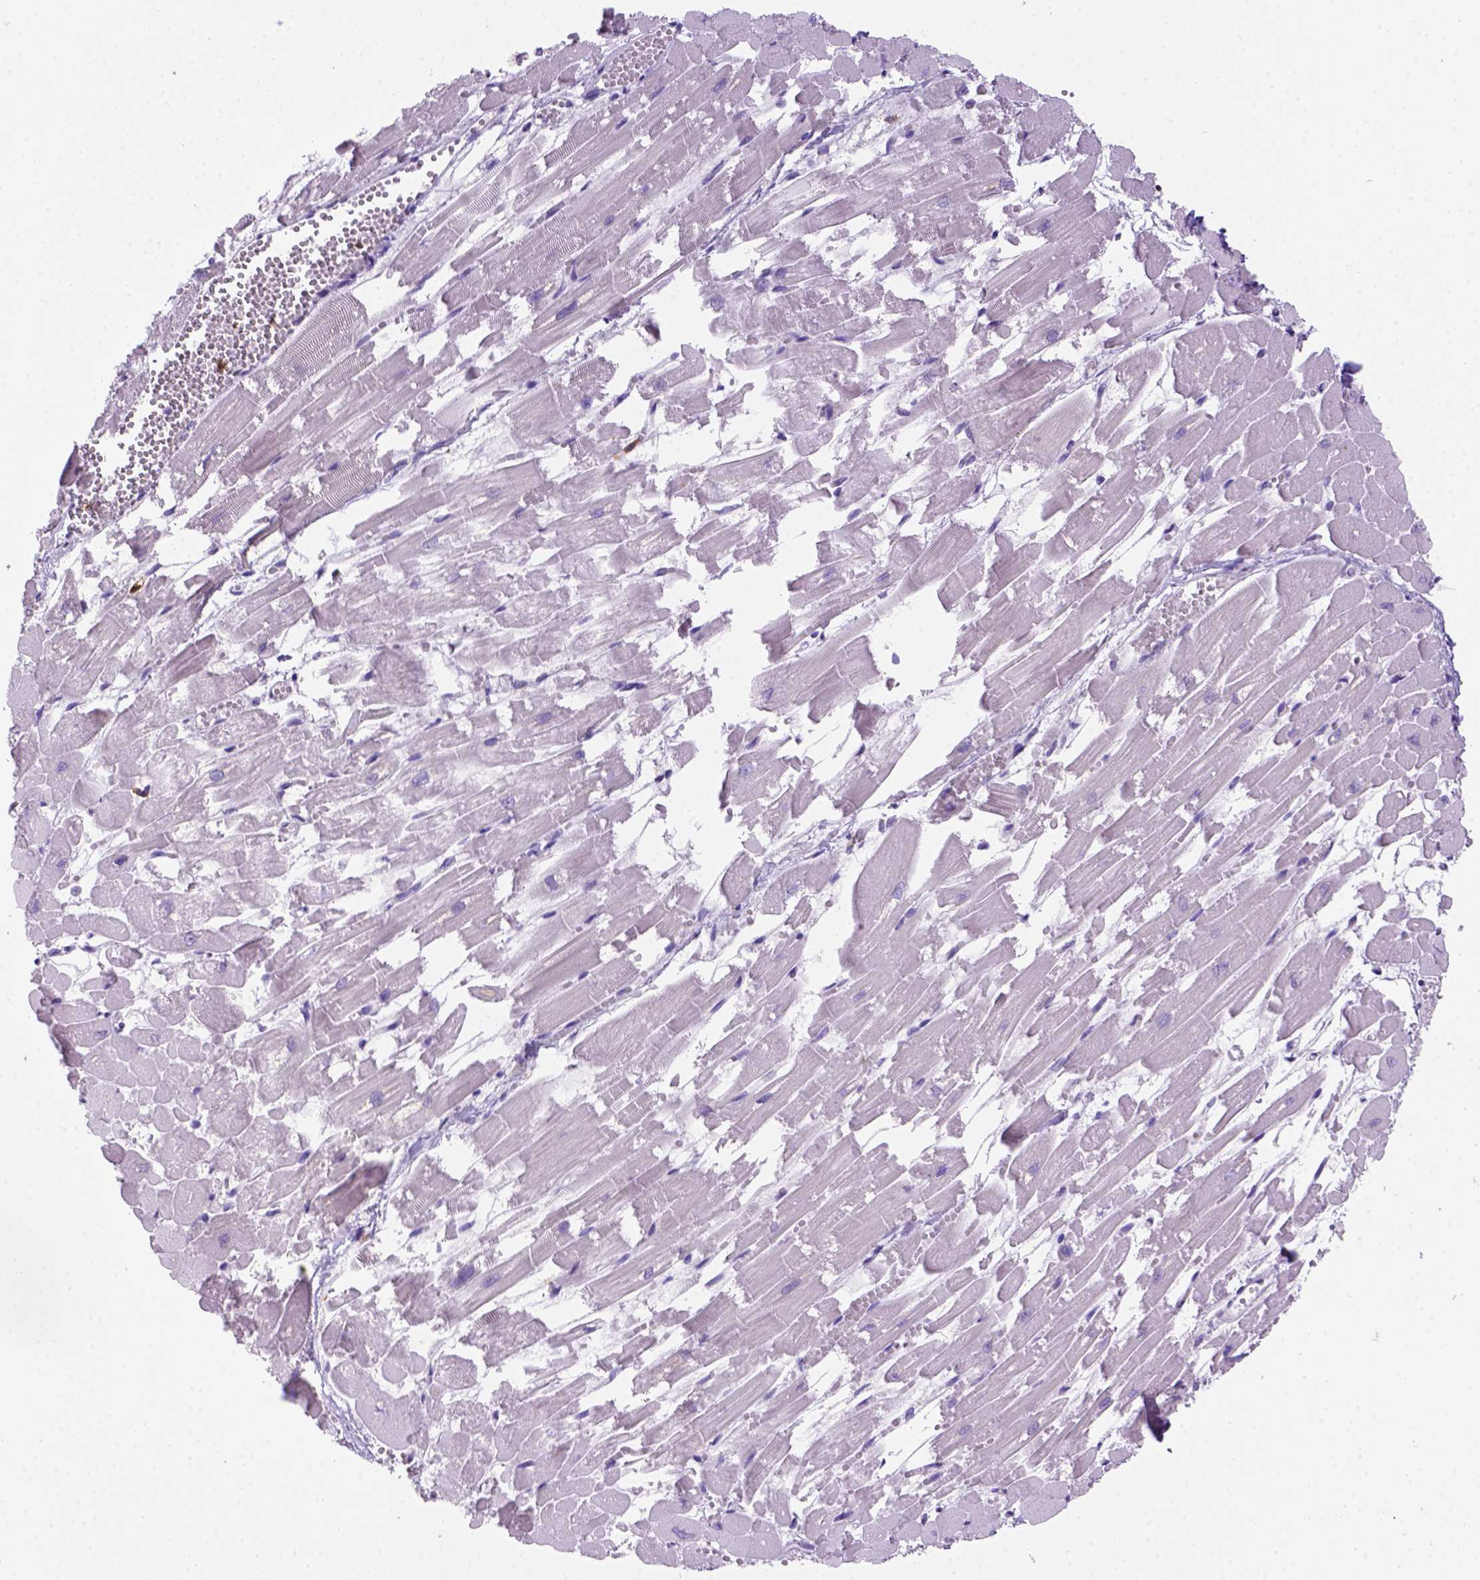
{"staining": {"intensity": "negative", "quantity": "none", "location": "none"}, "tissue": "heart muscle", "cell_type": "Cardiomyocytes", "image_type": "normal", "snomed": [{"axis": "morphology", "description": "Normal tissue, NOS"}, {"axis": "topography", "description": "Heart"}], "caption": "Immunohistochemical staining of normal human heart muscle demonstrates no significant positivity in cardiomyocytes. (IHC, brightfield microscopy, high magnification).", "gene": "CD3E", "patient": {"sex": "female", "age": 52}}